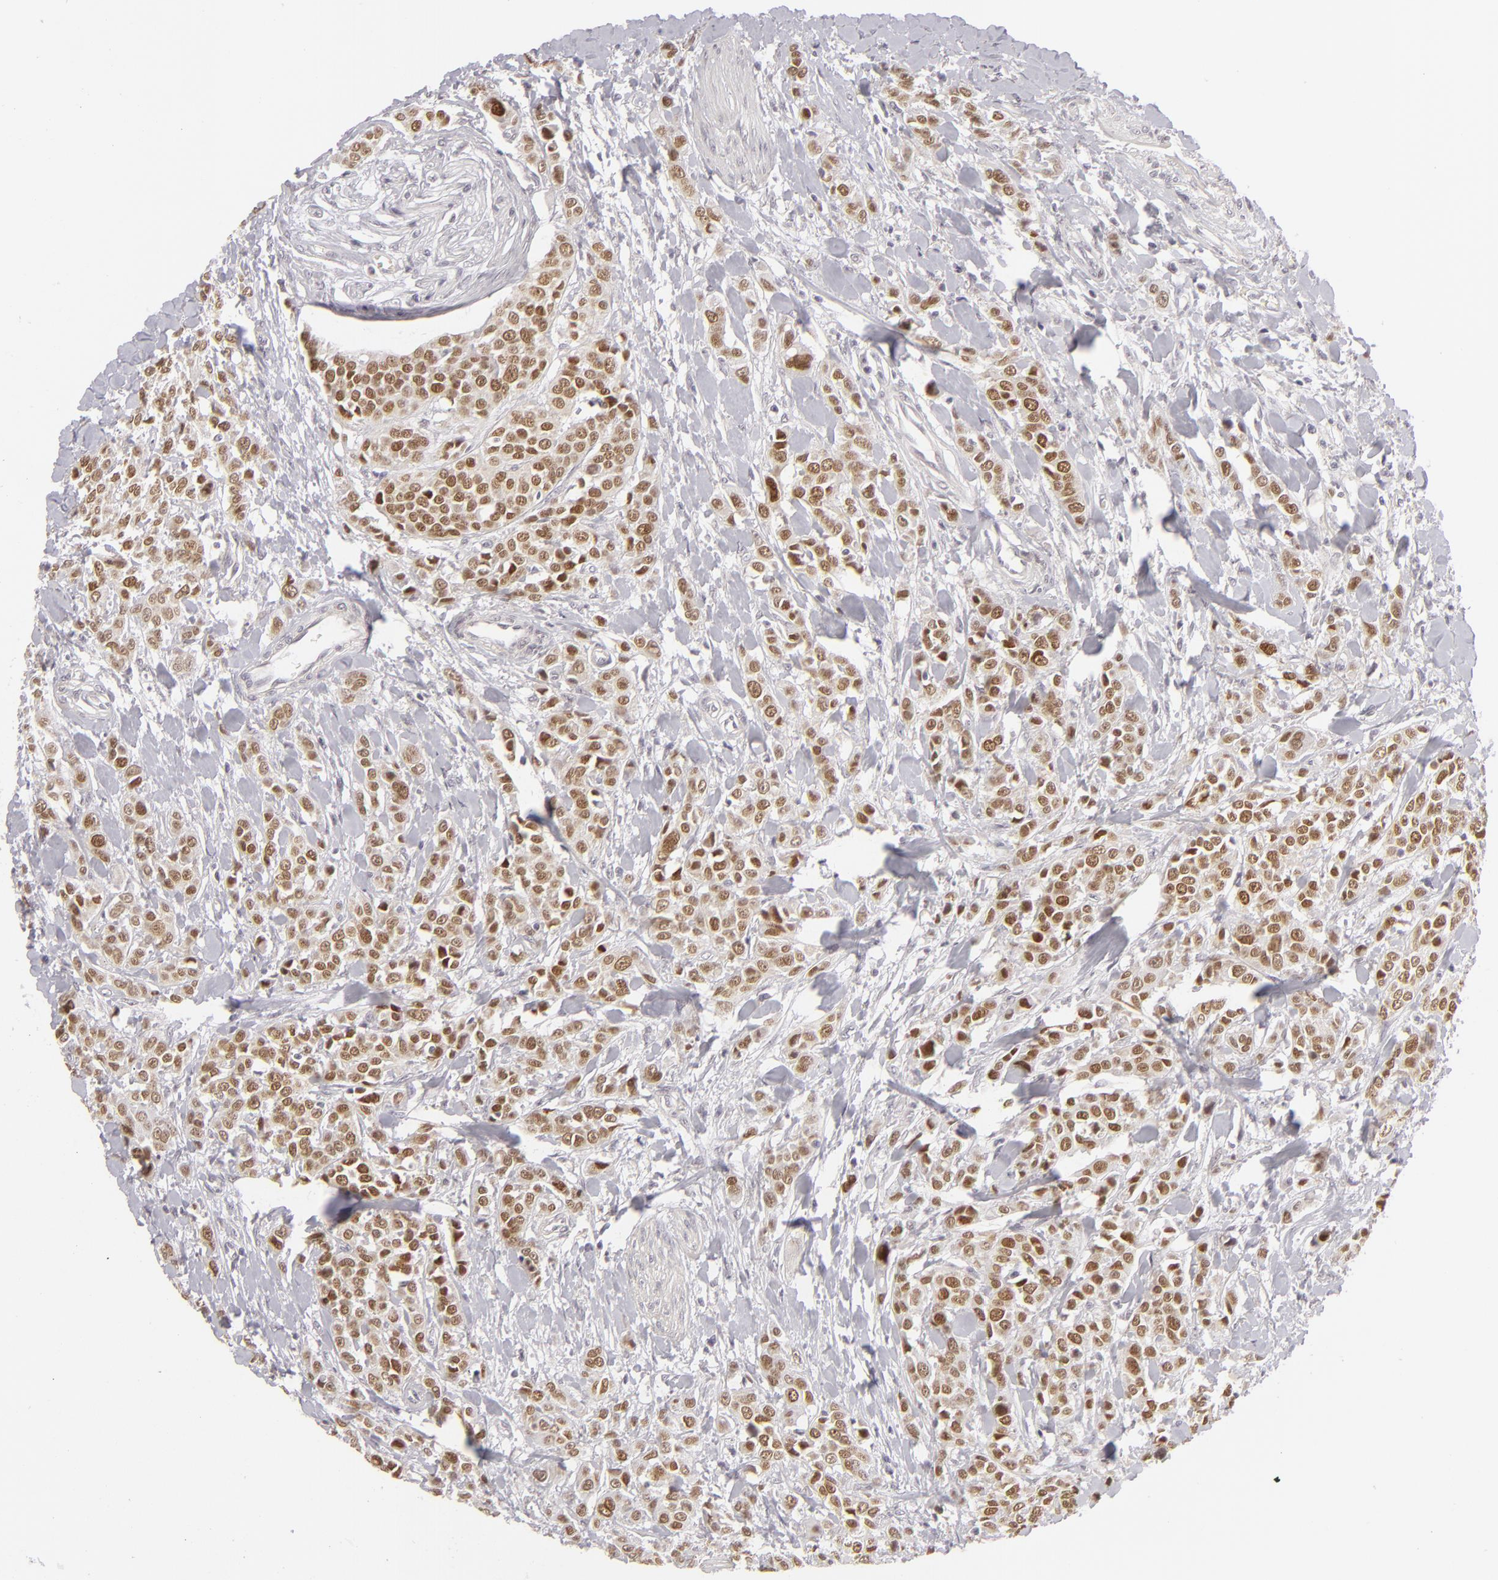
{"staining": {"intensity": "moderate", "quantity": "25%-75%", "location": "nuclear"}, "tissue": "urothelial cancer", "cell_type": "Tumor cells", "image_type": "cancer", "snomed": [{"axis": "morphology", "description": "Urothelial carcinoma, High grade"}, {"axis": "topography", "description": "Urinary bladder"}], "caption": "Immunohistochemistry of human high-grade urothelial carcinoma reveals medium levels of moderate nuclear positivity in about 25%-75% of tumor cells. (DAB (3,3'-diaminobenzidine) IHC, brown staining for protein, blue staining for nuclei).", "gene": "SIX1", "patient": {"sex": "male", "age": 56}}